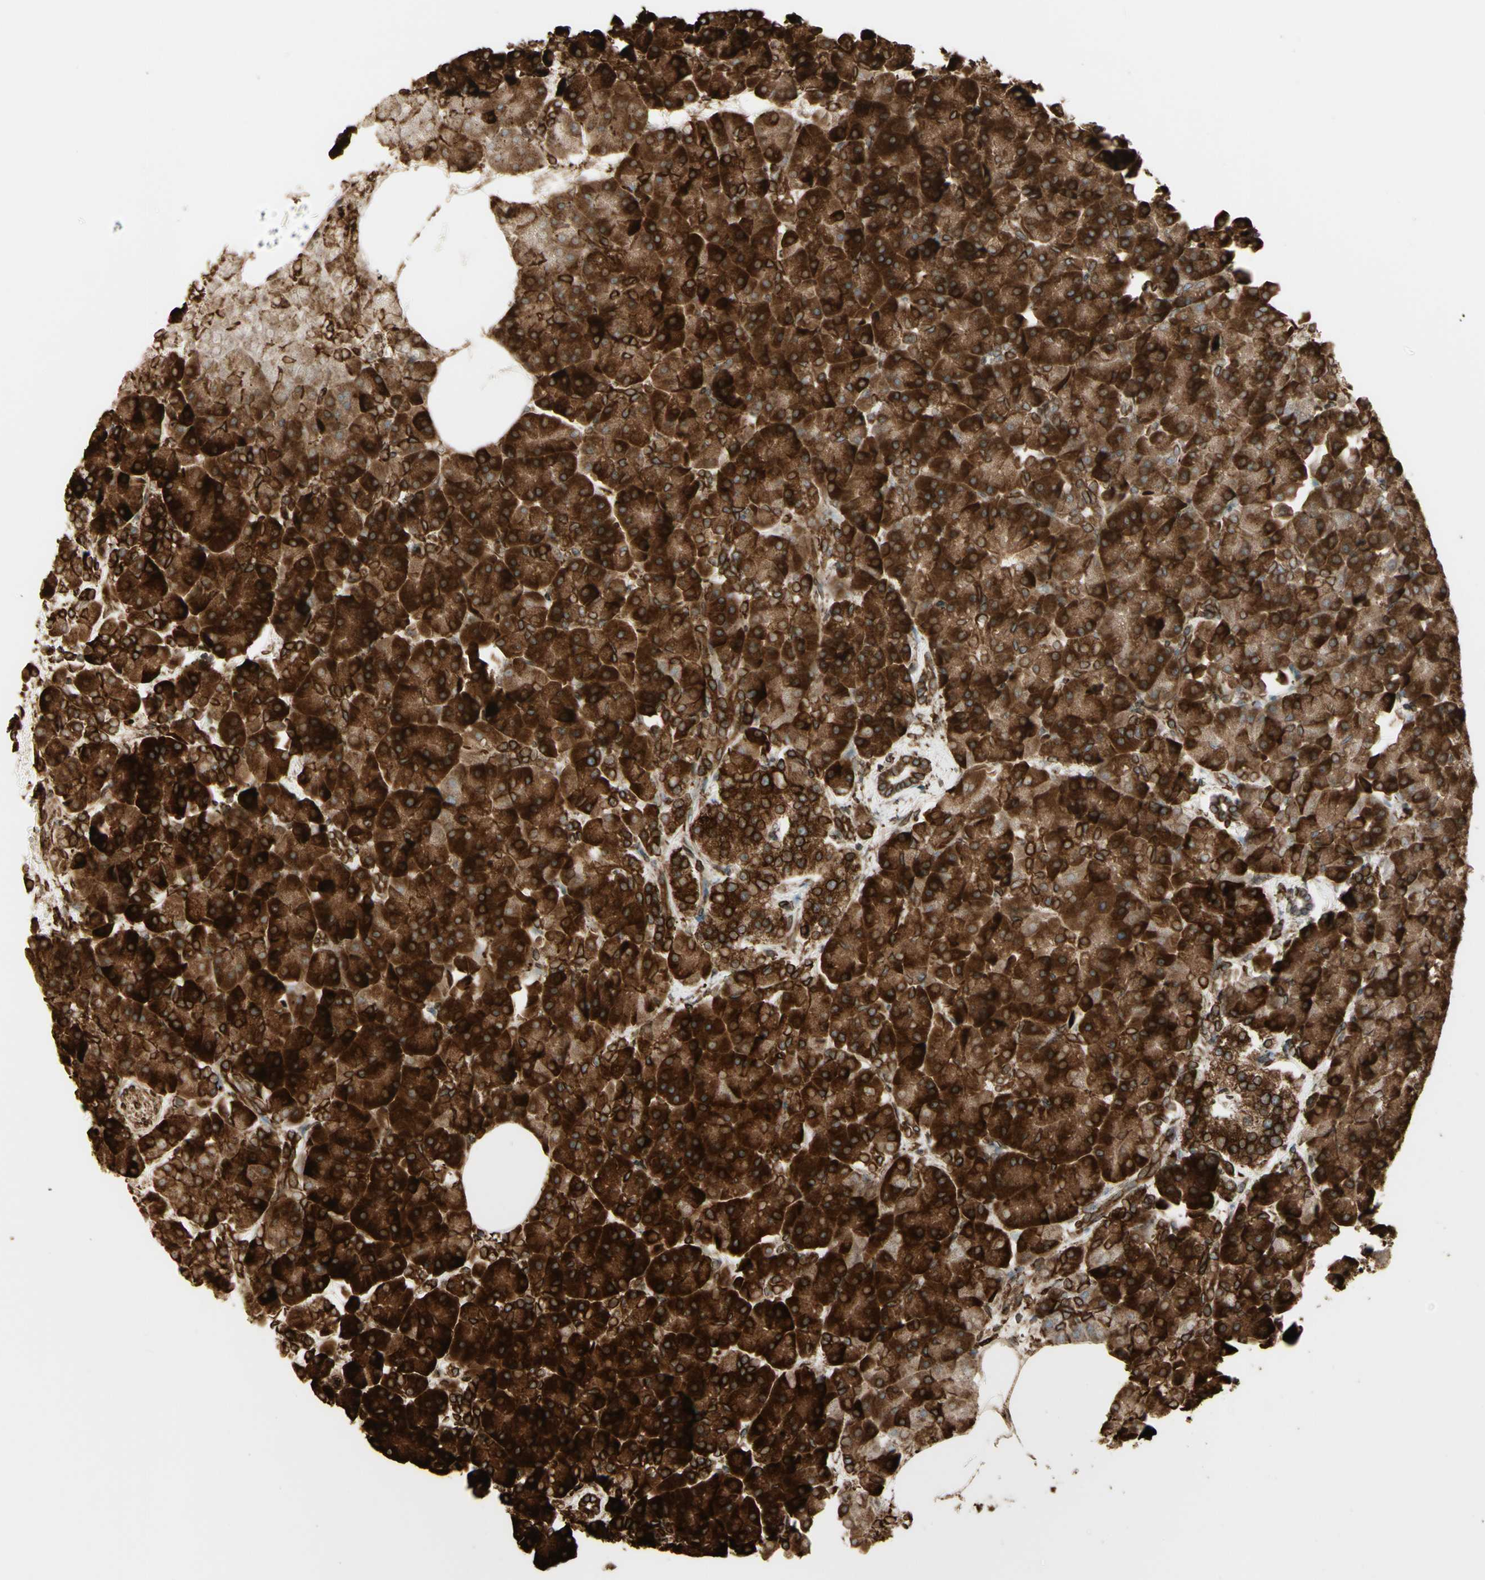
{"staining": {"intensity": "strong", "quantity": ">75%", "location": "cytoplasmic/membranous"}, "tissue": "pancreas", "cell_type": "Exocrine glandular cells", "image_type": "normal", "snomed": [{"axis": "morphology", "description": "Normal tissue, NOS"}, {"axis": "topography", "description": "Pancreas"}], "caption": "Exocrine glandular cells display high levels of strong cytoplasmic/membranous staining in approximately >75% of cells in unremarkable pancreas.", "gene": "CANX", "patient": {"sex": "female", "age": 70}}